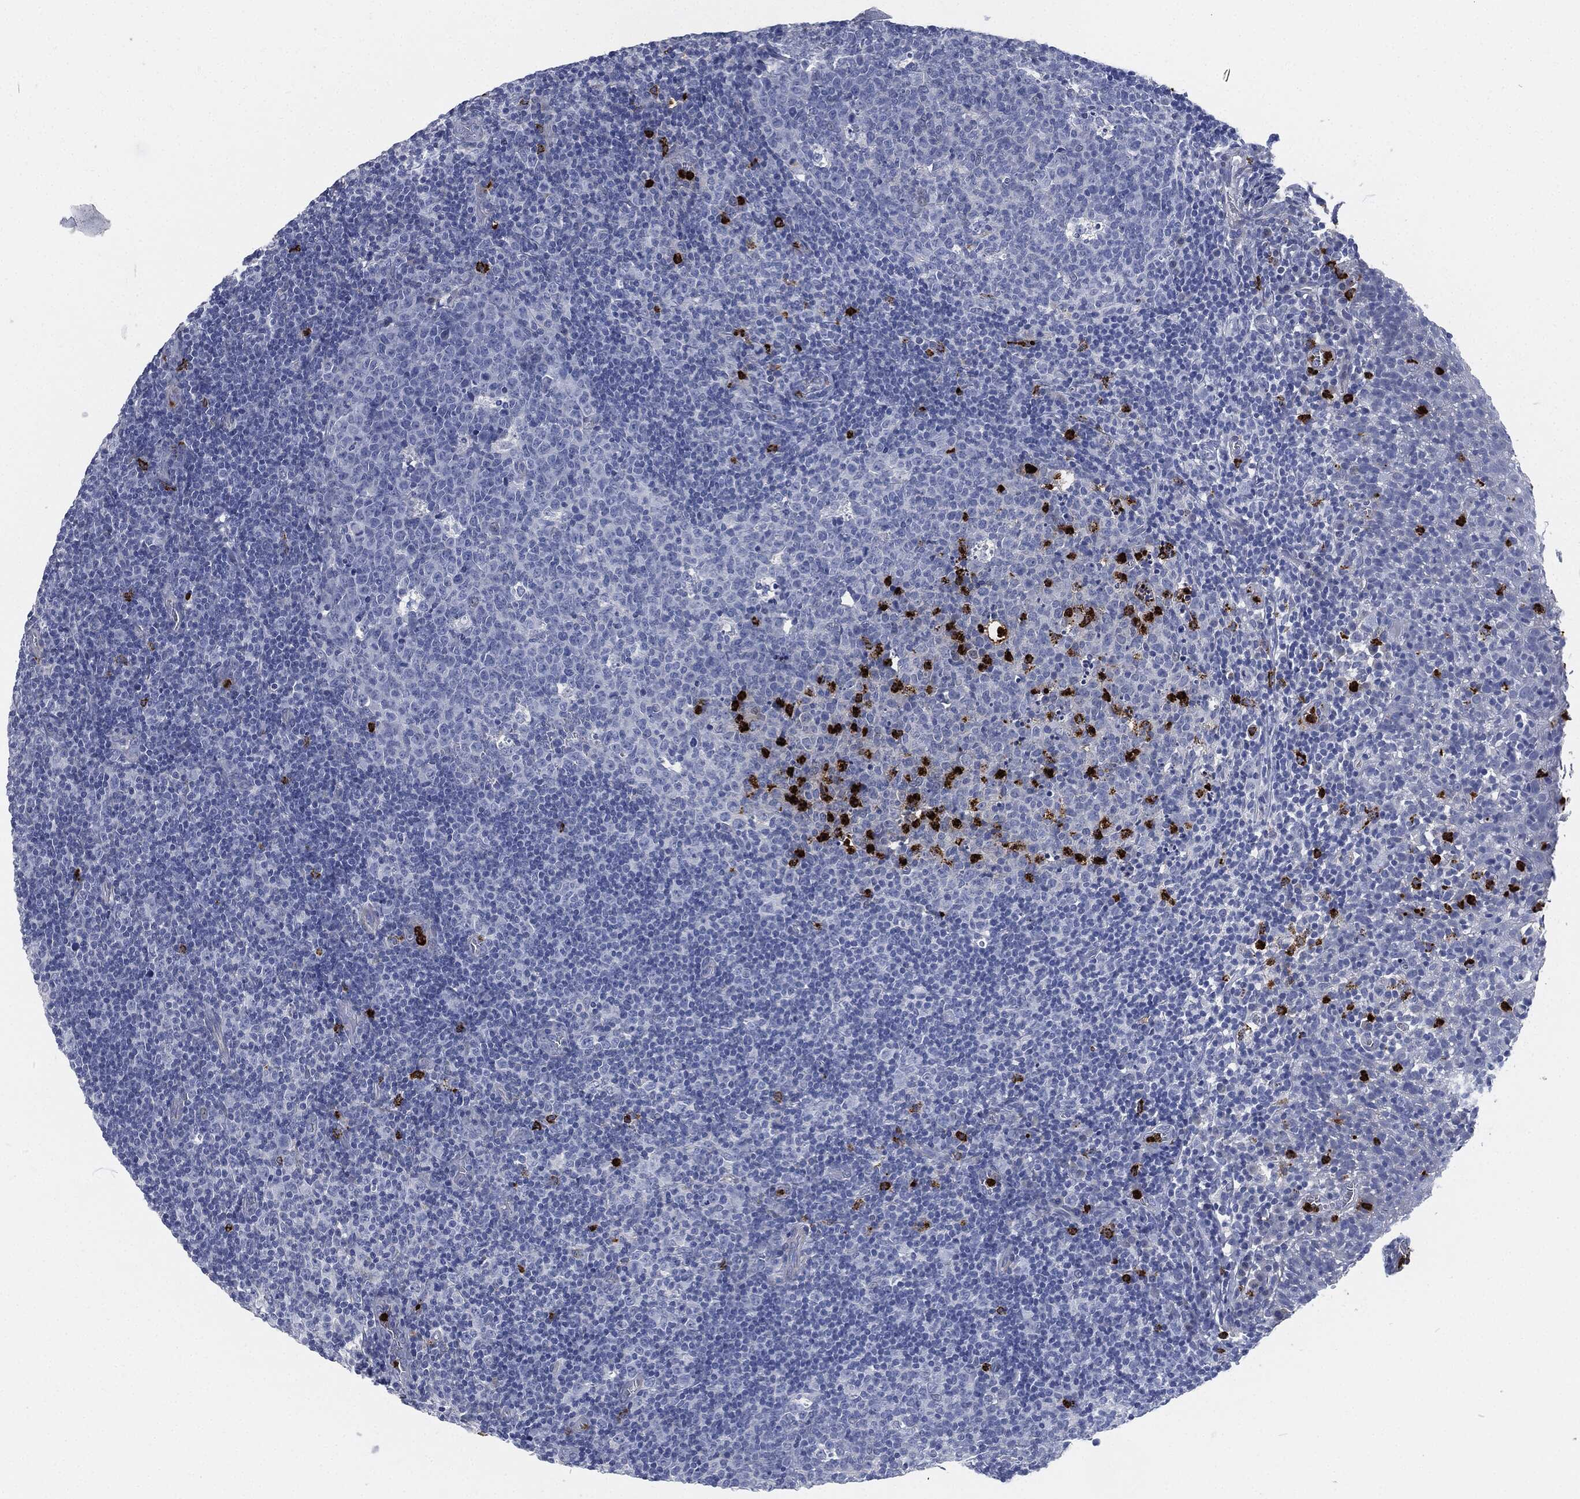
{"staining": {"intensity": "strong", "quantity": "<25%", "location": "cytoplasmic/membranous"}, "tissue": "tonsil", "cell_type": "Germinal center cells", "image_type": "normal", "snomed": [{"axis": "morphology", "description": "Normal tissue, NOS"}, {"axis": "topography", "description": "Tonsil"}], "caption": "Immunohistochemistry of benign tonsil shows medium levels of strong cytoplasmic/membranous positivity in about <25% of germinal center cells. The staining was performed using DAB to visualize the protein expression in brown, while the nuclei were stained in blue with hematoxylin (Magnification: 20x).", "gene": "MPO", "patient": {"sex": "female", "age": 5}}